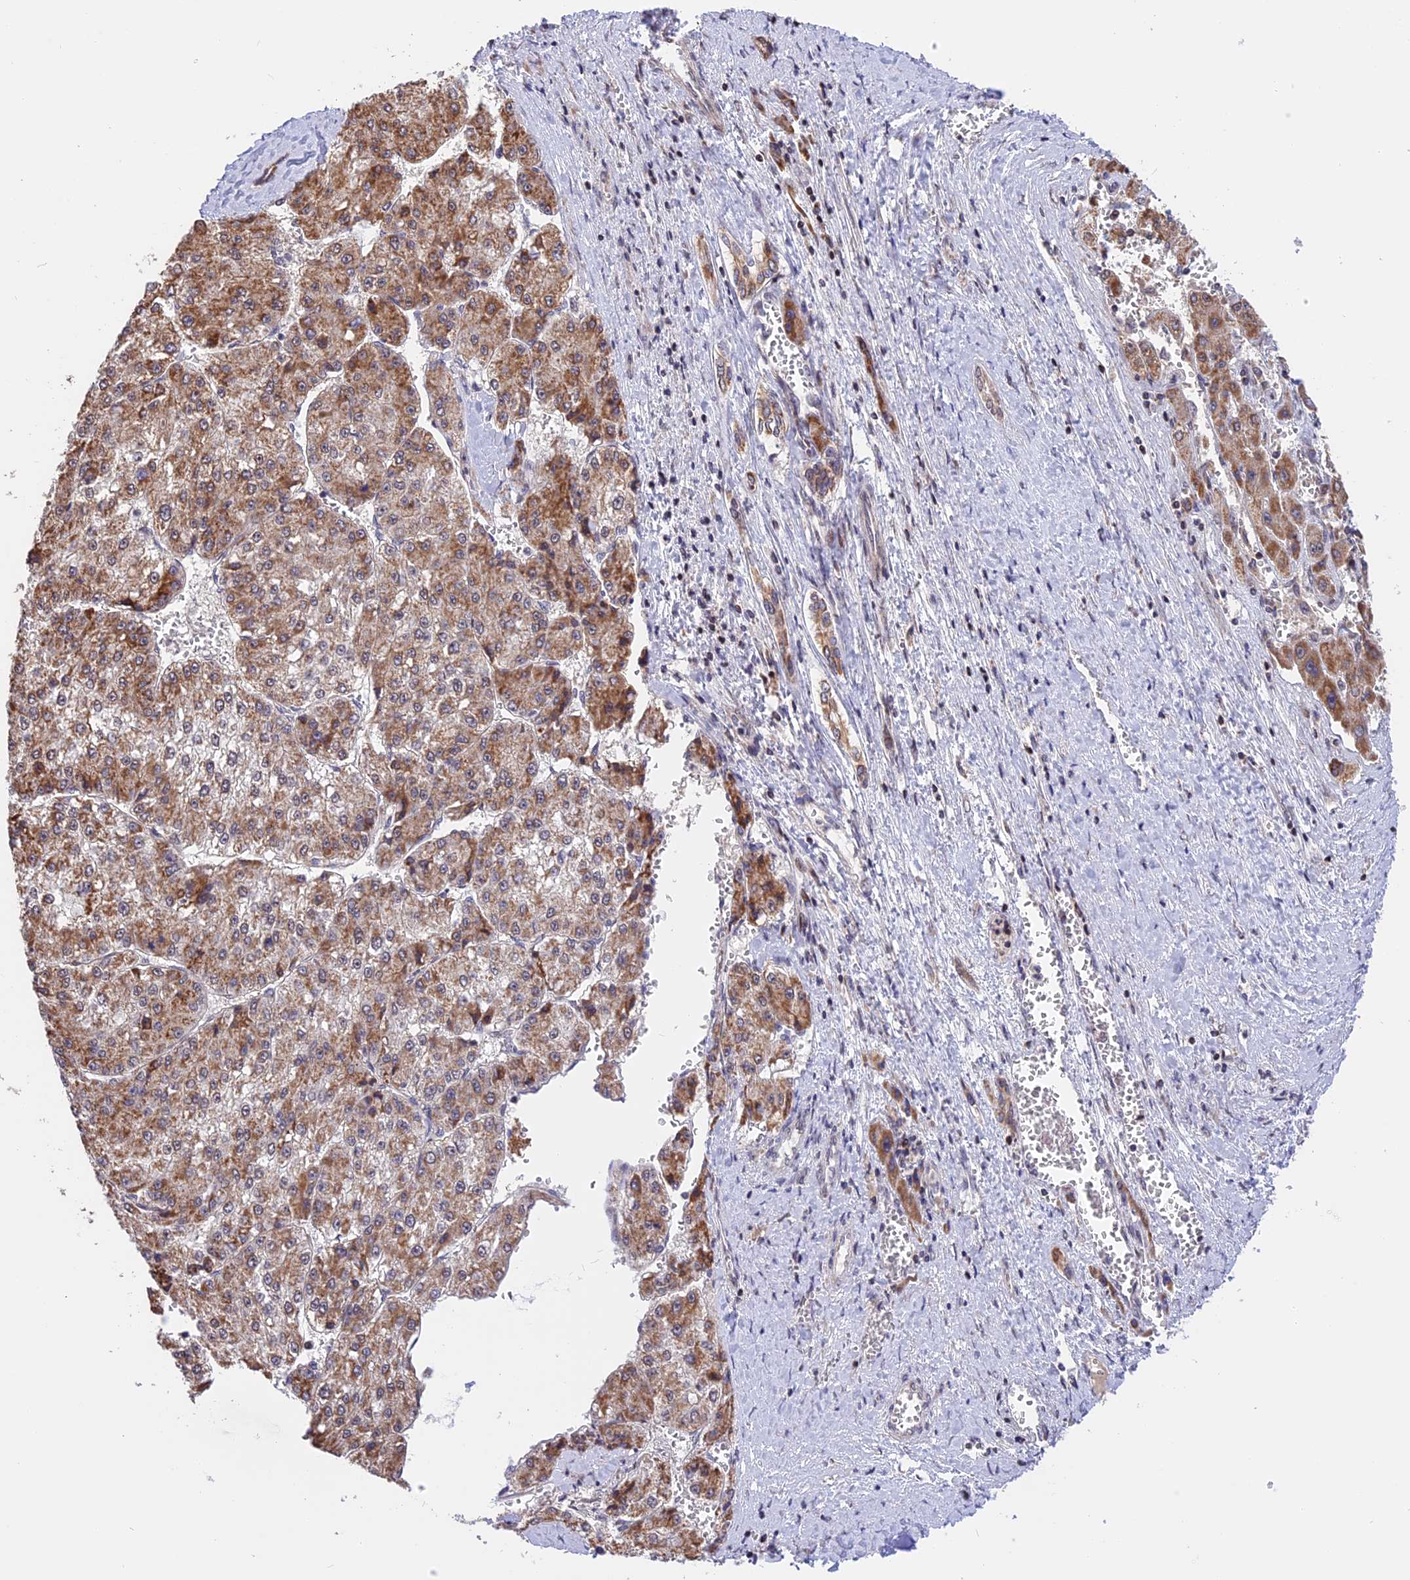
{"staining": {"intensity": "moderate", "quantity": ">75%", "location": "cytoplasmic/membranous"}, "tissue": "liver cancer", "cell_type": "Tumor cells", "image_type": "cancer", "snomed": [{"axis": "morphology", "description": "Carcinoma, Hepatocellular, NOS"}, {"axis": "topography", "description": "Liver"}], "caption": "DAB (3,3'-diaminobenzidine) immunohistochemical staining of human liver cancer shows moderate cytoplasmic/membranous protein expression in approximately >75% of tumor cells.", "gene": "RERGL", "patient": {"sex": "female", "age": 73}}